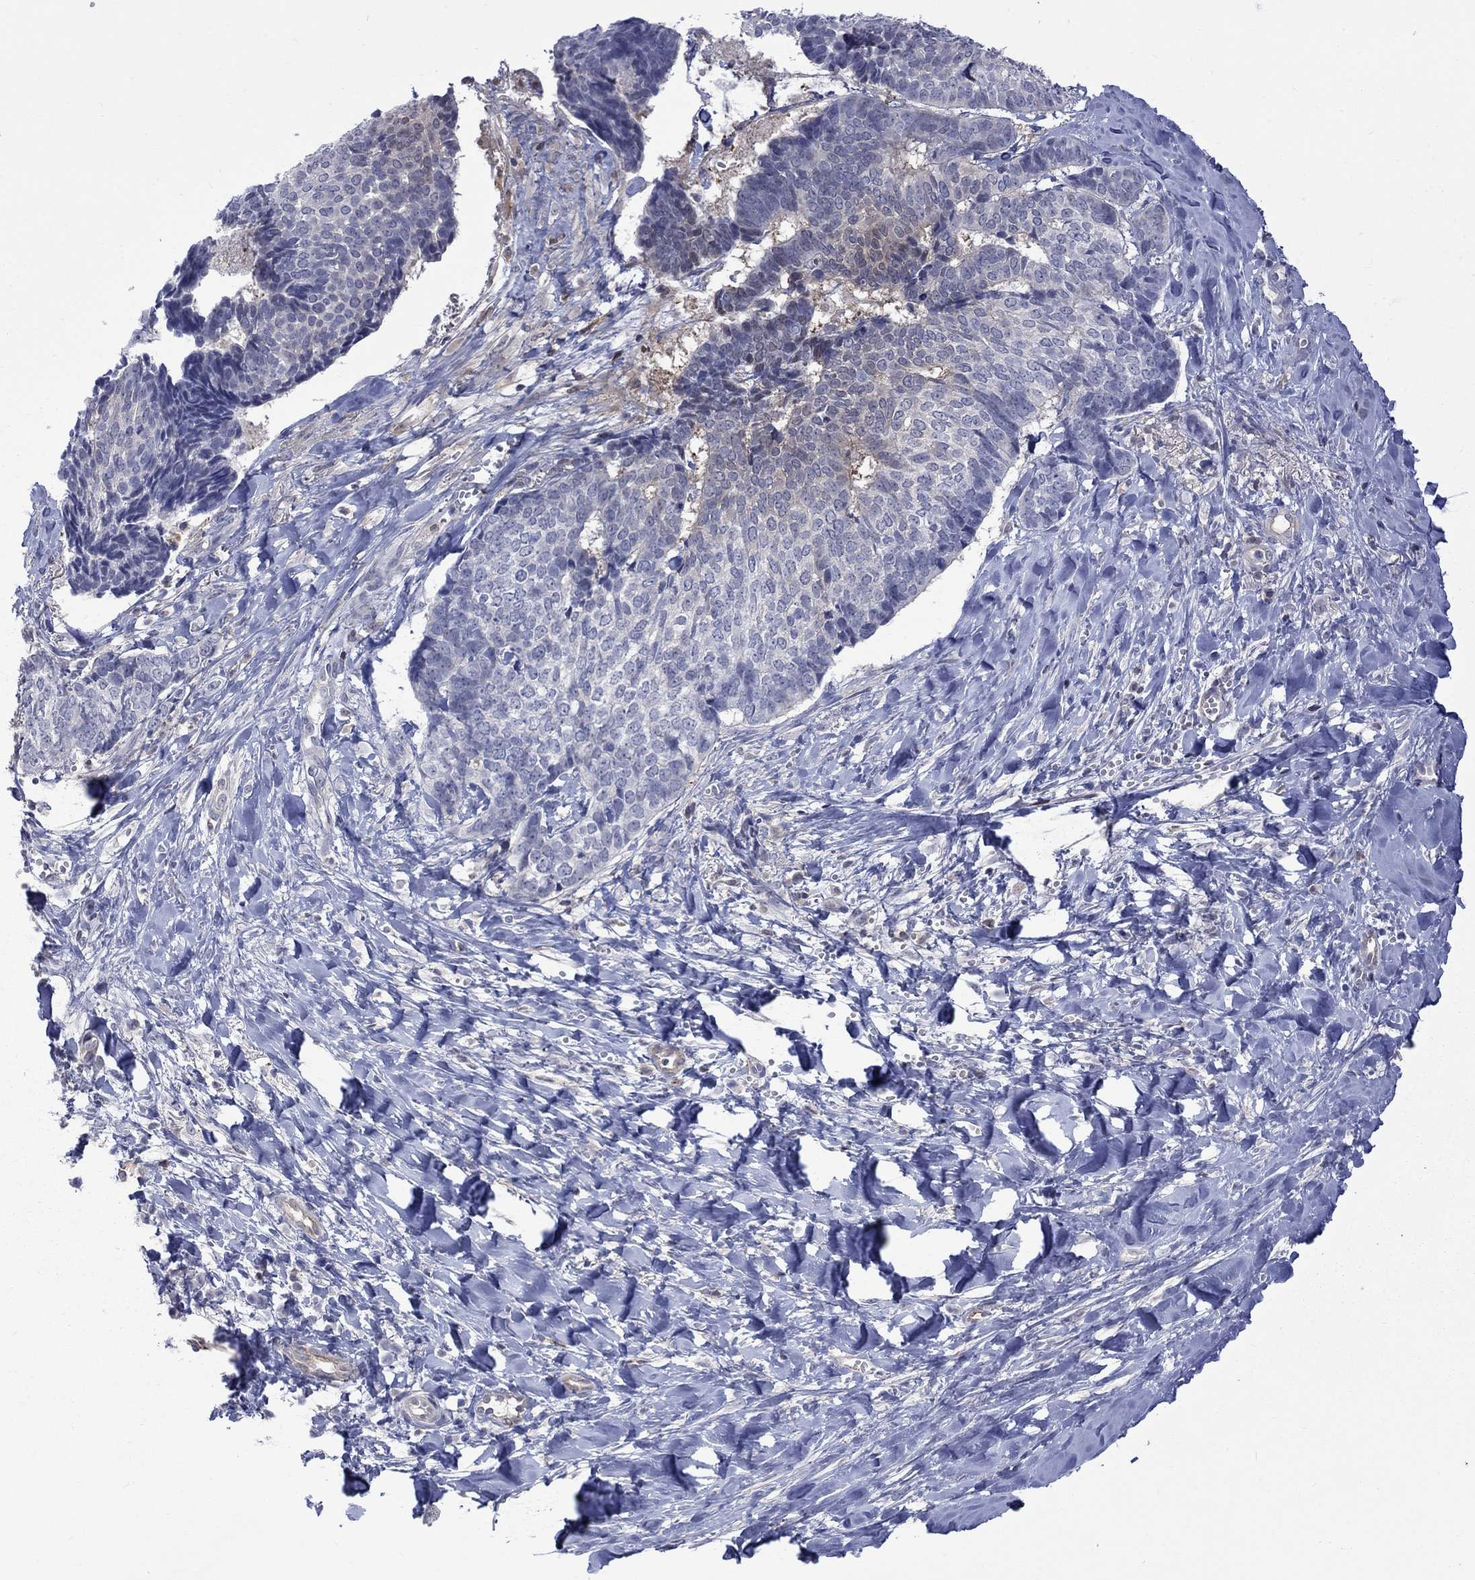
{"staining": {"intensity": "negative", "quantity": "none", "location": "none"}, "tissue": "skin cancer", "cell_type": "Tumor cells", "image_type": "cancer", "snomed": [{"axis": "morphology", "description": "Basal cell carcinoma"}, {"axis": "topography", "description": "Skin"}], "caption": "The IHC micrograph has no significant positivity in tumor cells of basal cell carcinoma (skin) tissue.", "gene": "HKDC1", "patient": {"sex": "male", "age": 86}}